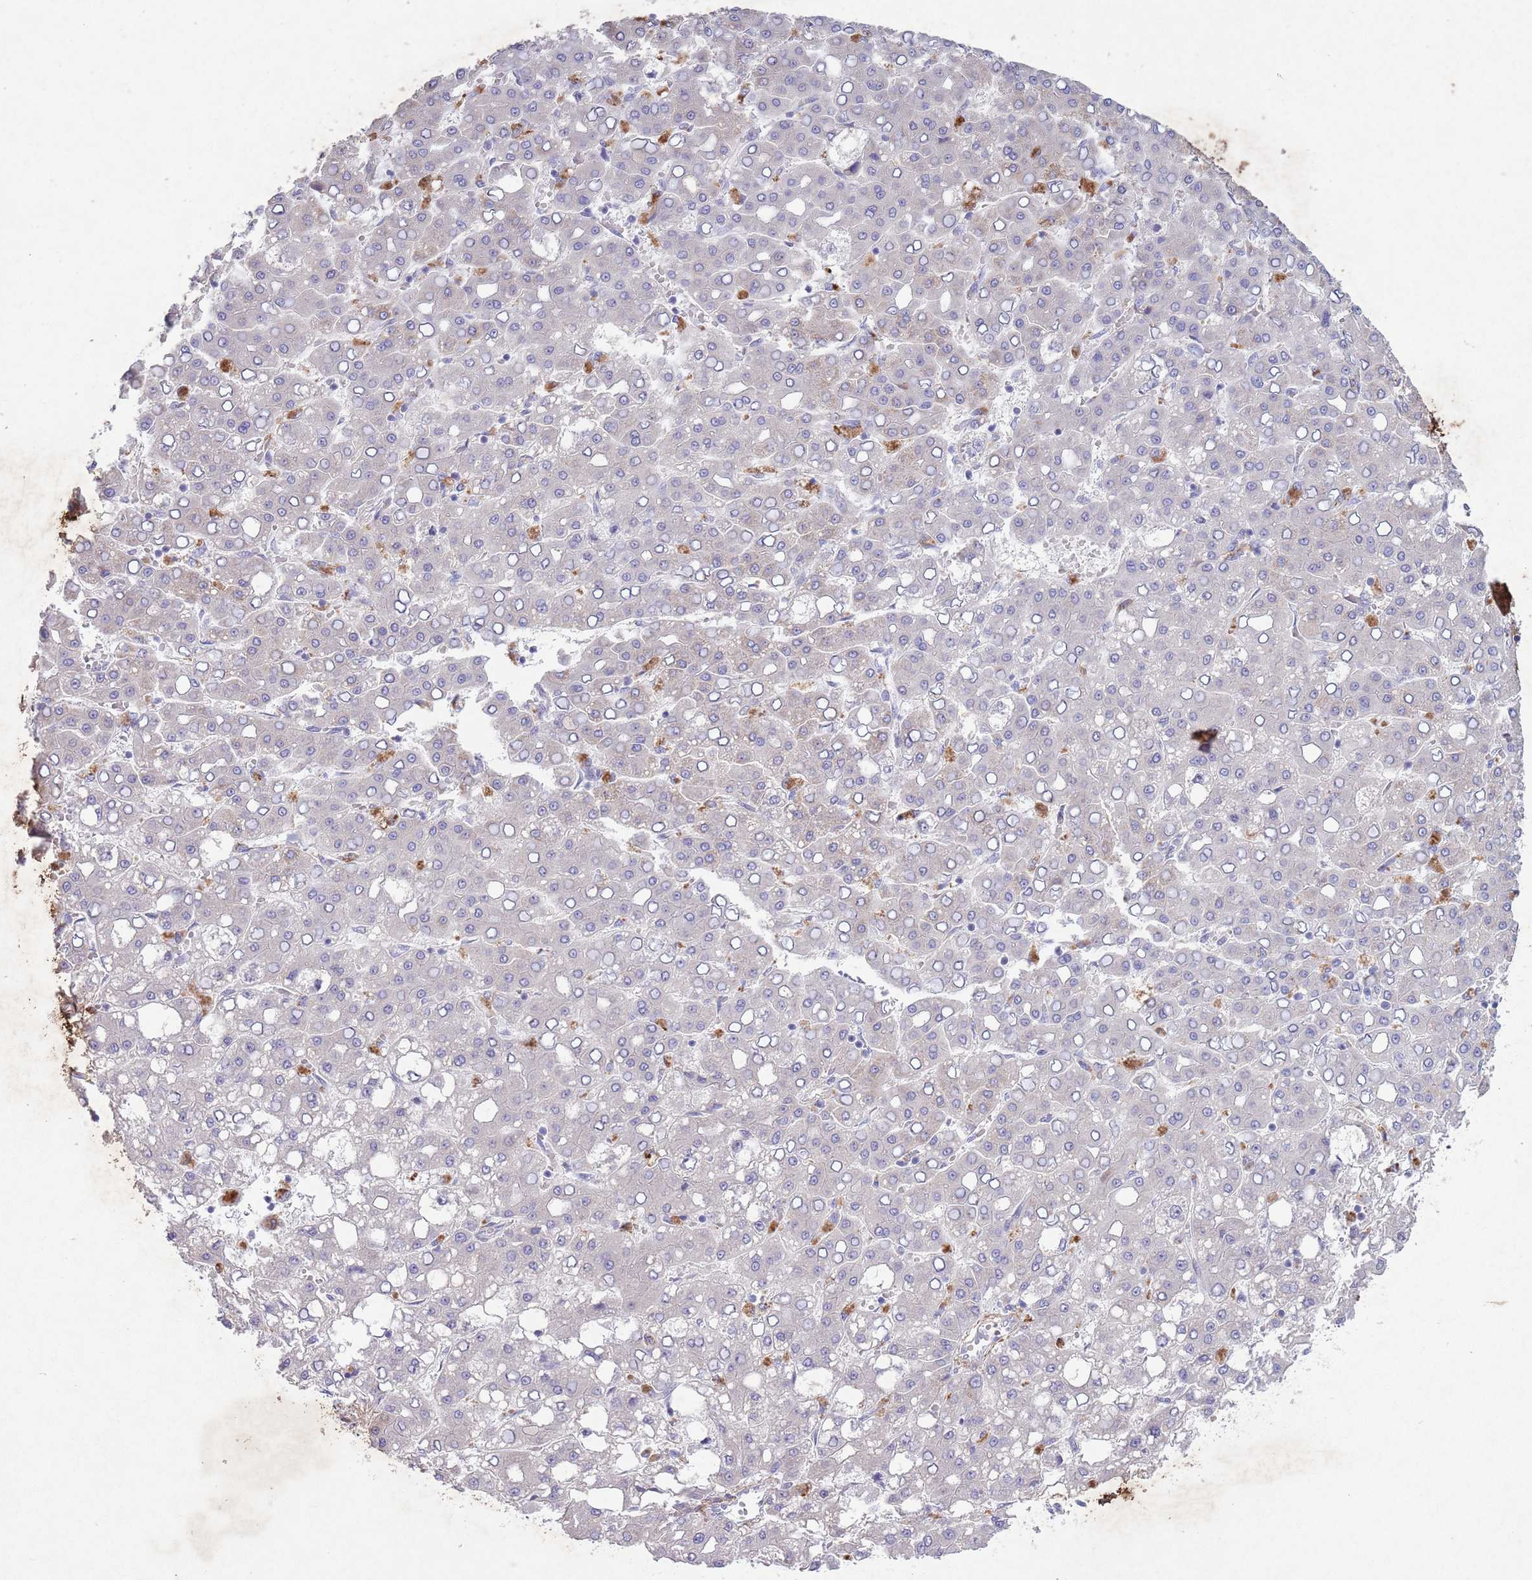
{"staining": {"intensity": "weak", "quantity": "<25%", "location": "cytoplasmic/membranous"}, "tissue": "liver cancer", "cell_type": "Tumor cells", "image_type": "cancer", "snomed": [{"axis": "morphology", "description": "Carcinoma, Hepatocellular, NOS"}, {"axis": "topography", "description": "Liver"}], "caption": "Immunohistochemistry histopathology image of neoplastic tissue: human hepatocellular carcinoma (liver) stained with DAB (3,3'-diaminobenzidine) displays no significant protein positivity in tumor cells.", "gene": "CCNI", "patient": {"sex": "male", "age": 65}}